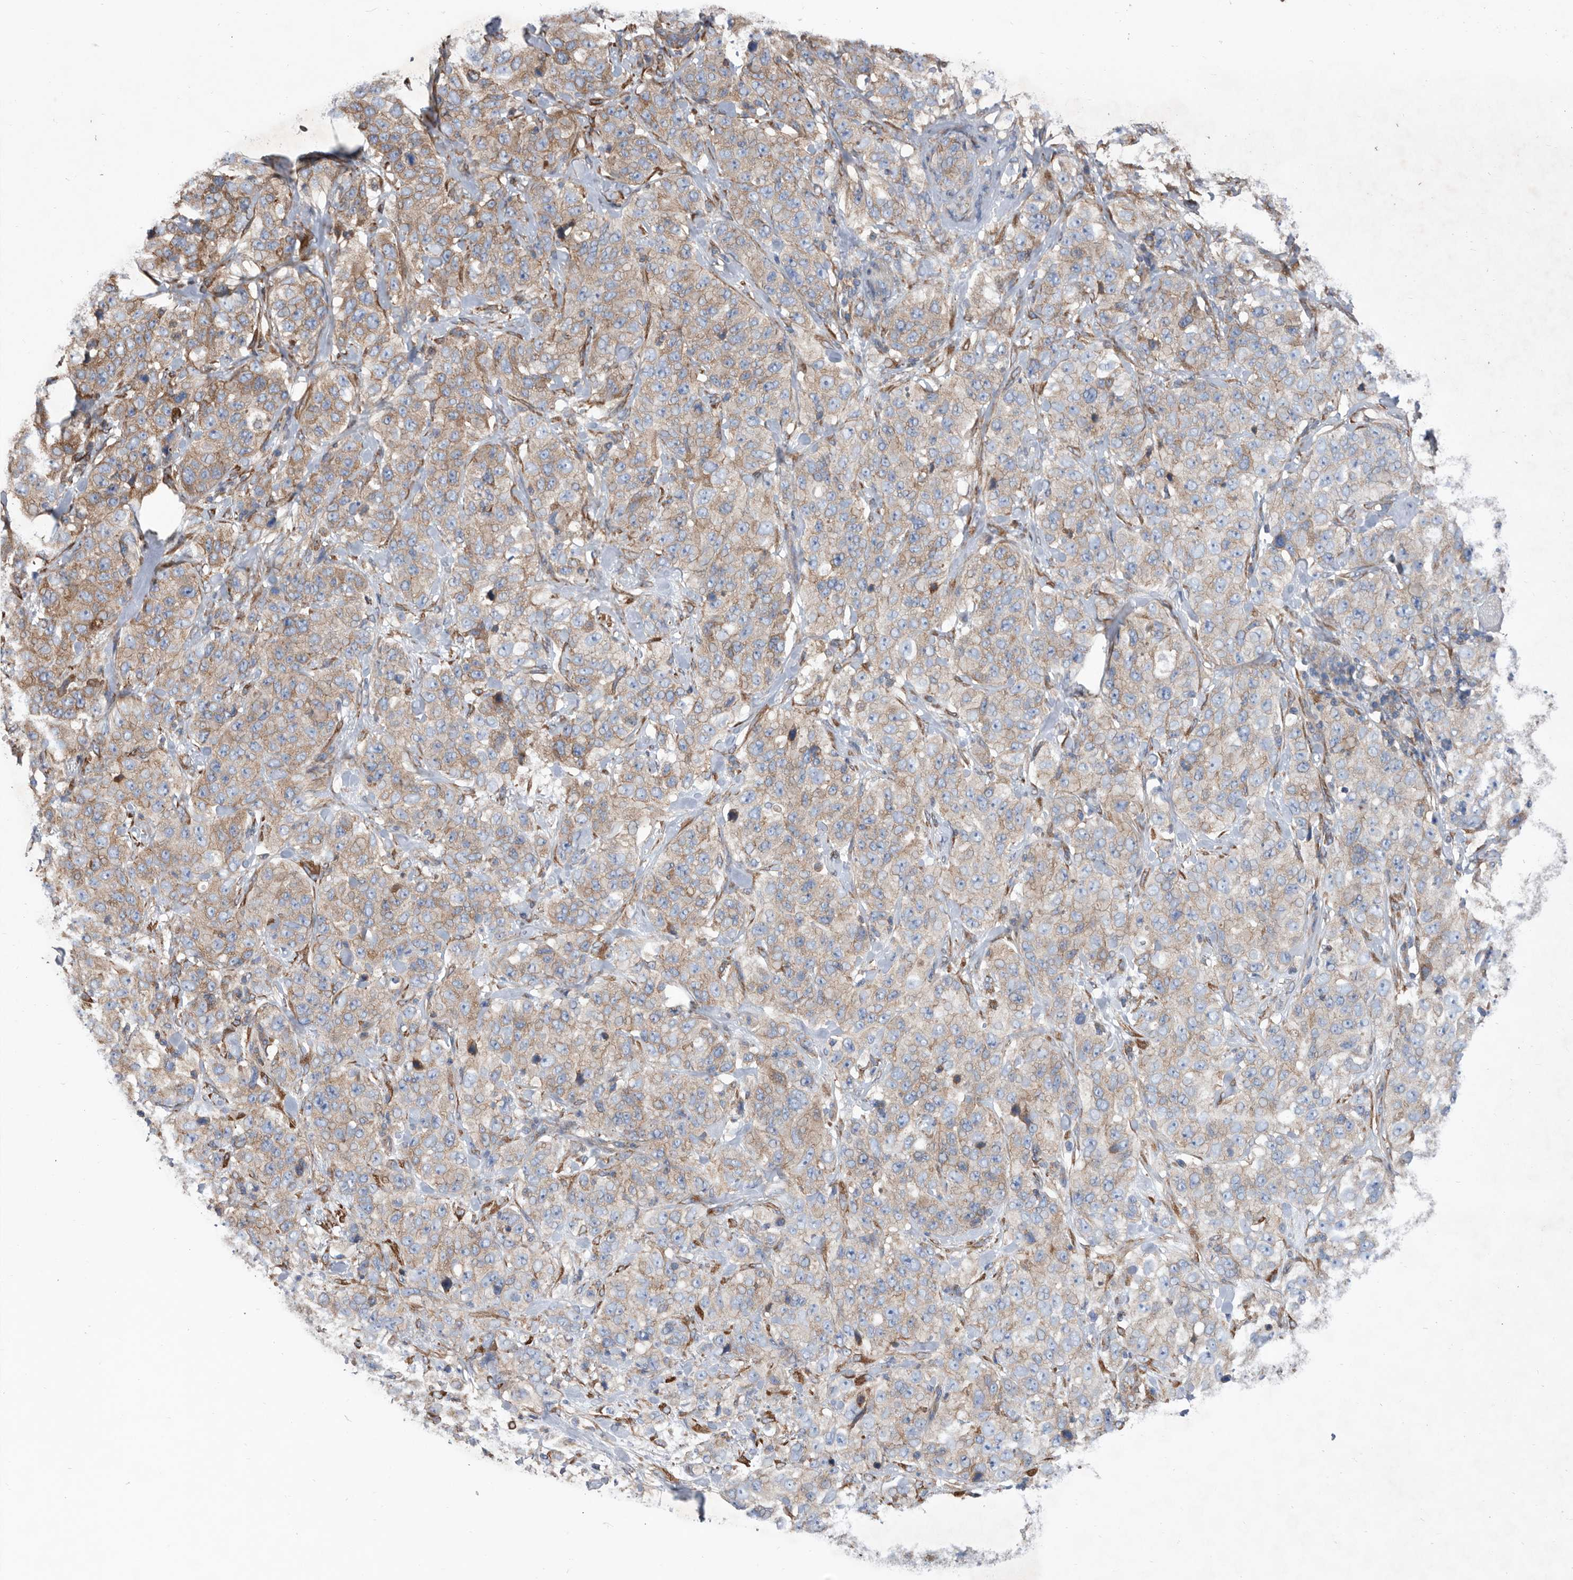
{"staining": {"intensity": "weak", "quantity": ">75%", "location": "cytoplasmic/membranous"}, "tissue": "stomach cancer", "cell_type": "Tumor cells", "image_type": "cancer", "snomed": [{"axis": "morphology", "description": "Adenocarcinoma, NOS"}, {"axis": "topography", "description": "Stomach"}], "caption": "A micrograph of human adenocarcinoma (stomach) stained for a protein shows weak cytoplasmic/membranous brown staining in tumor cells.", "gene": "ATP13A3", "patient": {"sex": "male", "age": 48}}